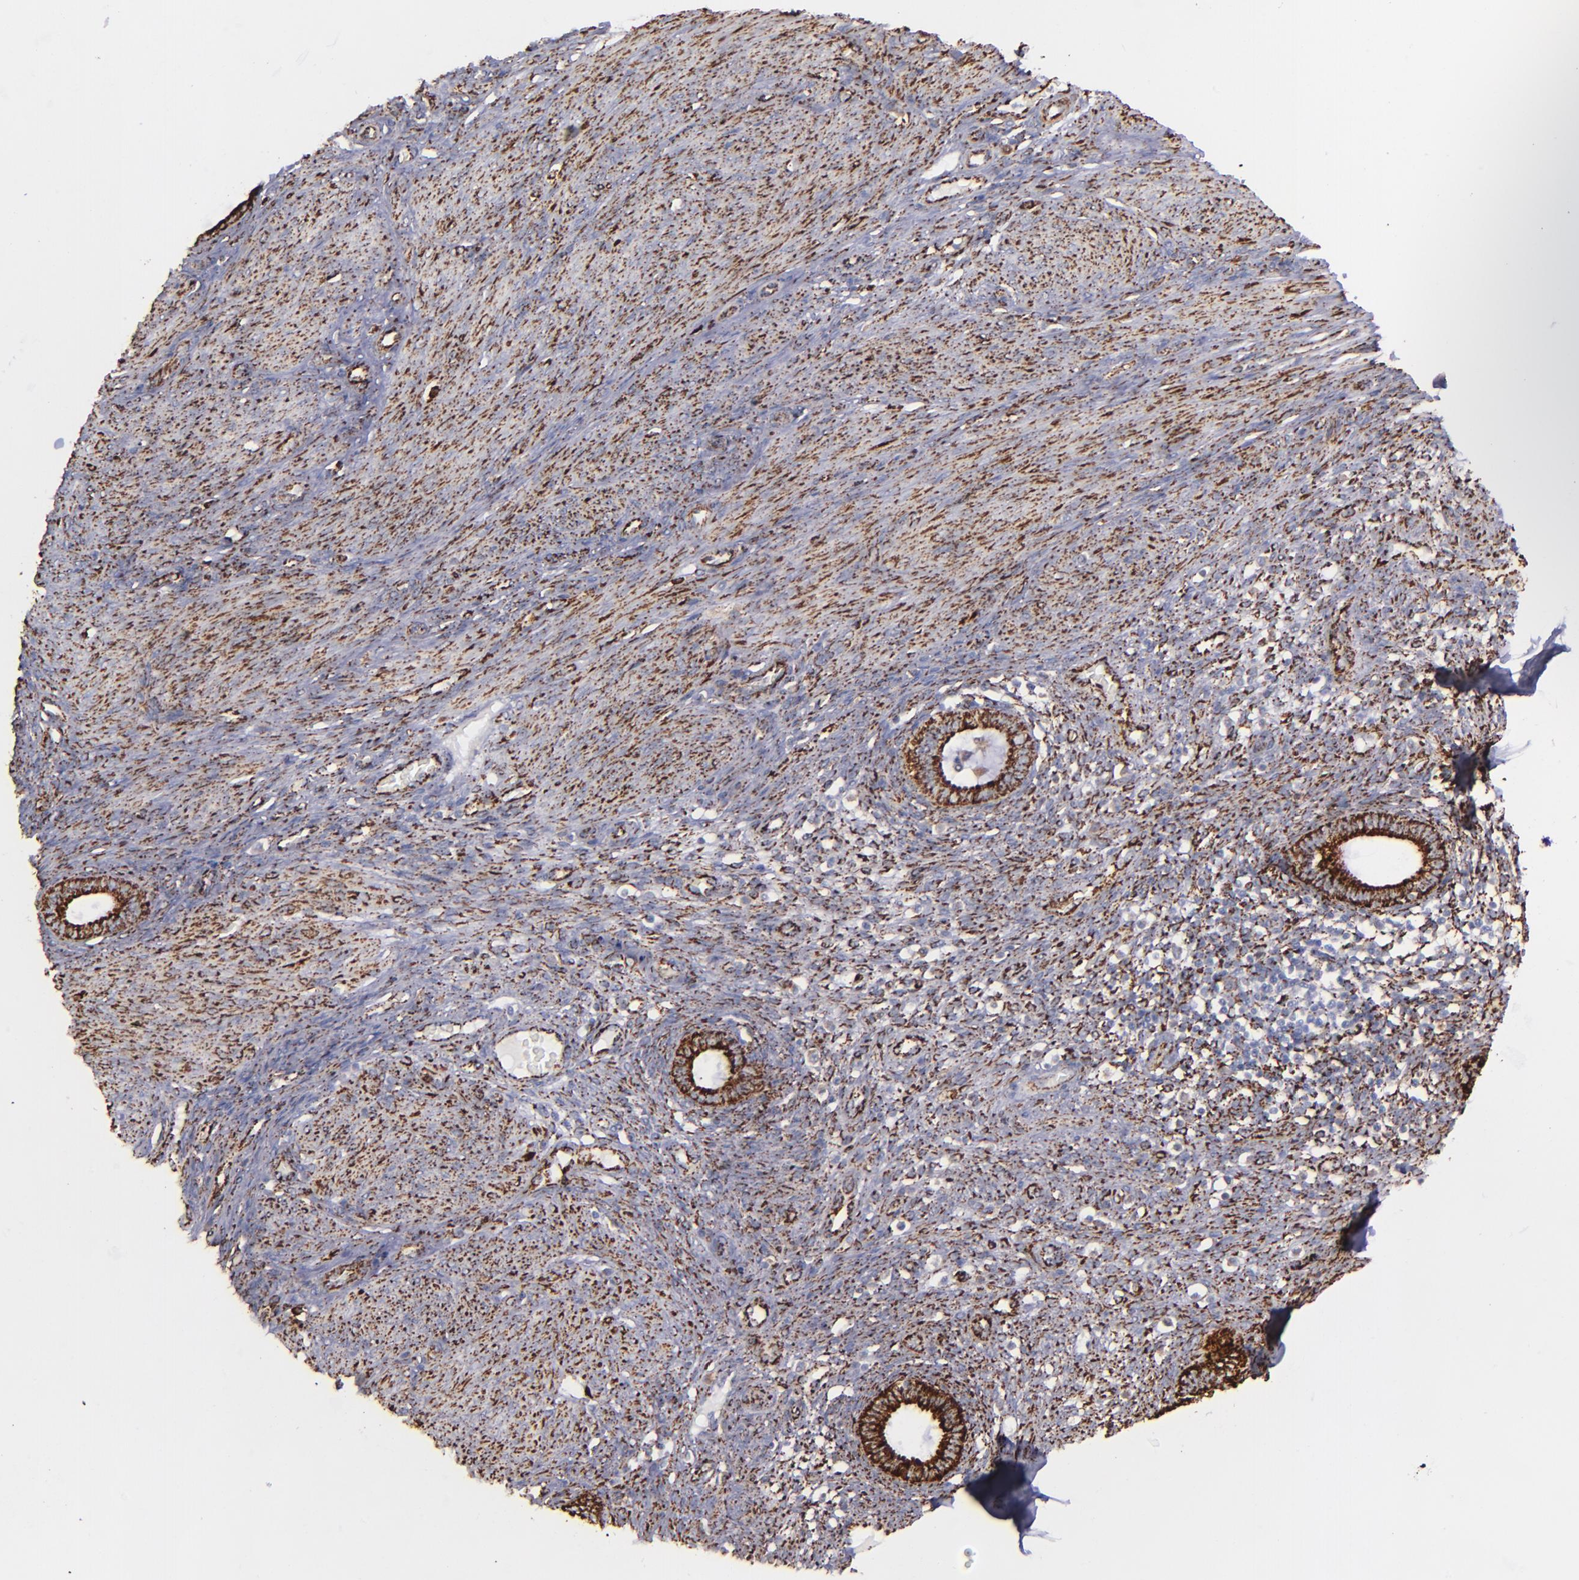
{"staining": {"intensity": "moderate", "quantity": ">75%", "location": "cytoplasmic/membranous"}, "tissue": "endometrium", "cell_type": "Cells in endometrial stroma", "image_type": "normal", "snomed": [{"axis": "morphology", "description": "Normal tissue, NOS"}, {"axis": "topography", "description": "Endometrium"}], "caption": "A brown stain shows moderate cytoplasmic/membranous positivity of a protein in cells in endometrial stroma of normal human endometrium. The staining was performed using DAB (3,3'-diaminobenzidine), with brown indicating positive protein expression. Nuclei are stained blue with hematoxylin.", "gene": "MAOB", "patient": {"sex": "female", "age": 72}}